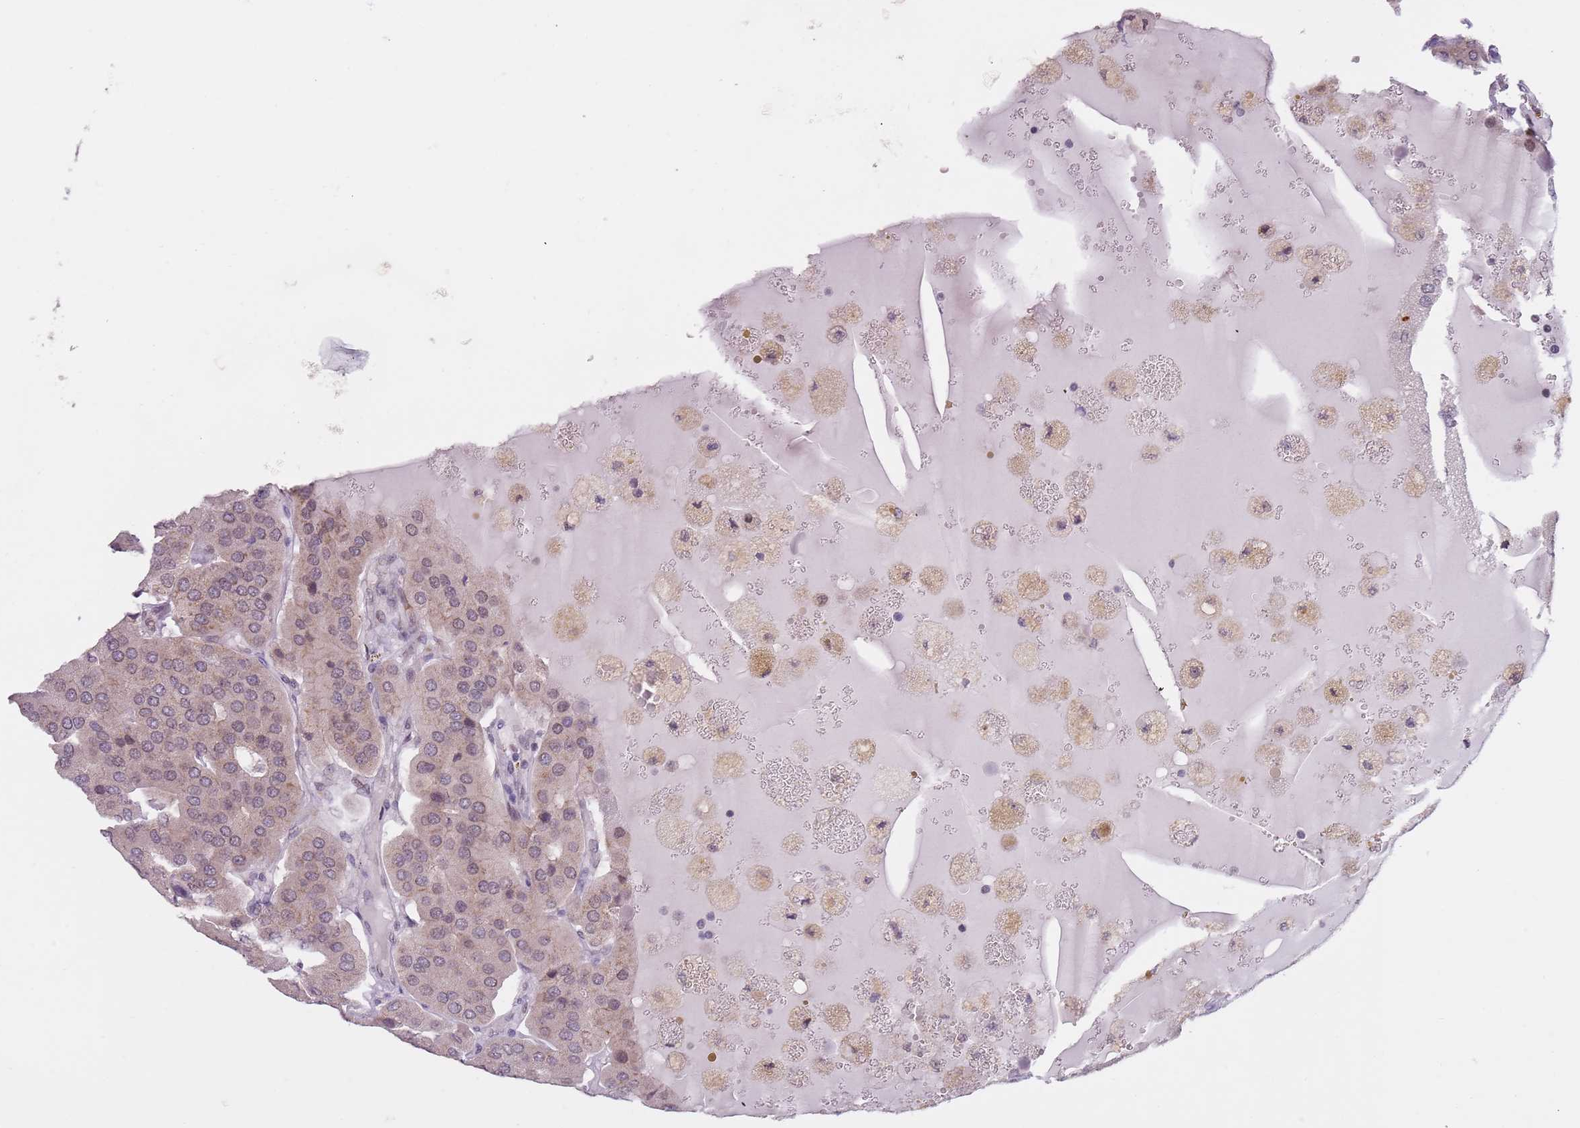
{"staining": {"intensity": "weak", "quantity": "25%-75%", "location": "cytoplasmic/membranous,nuclear"}, "tissue": "parathyroid gland", "cell_type": "Glandular cells", "image_type": "normal", "snomed": [{"axis": "morphology", "description": "Normal tissue, NOS"}, {"axis": "morphology", "description": "Adenoma, NOS"}, {"axis": "topography", "description": "Parathyroid gland"}], "caption": "Parathyroid gland was stained to show a protein in brown. There is low levels of weak cytoplasmic/membranous,nuclear positivity in approximately 25%-75% of glandular cells. (brown staining indicates protein expression, while blue staining denotes nuclei).", "gene": "SLC25A32", "patient": {"sex": "female", "age": 86}}